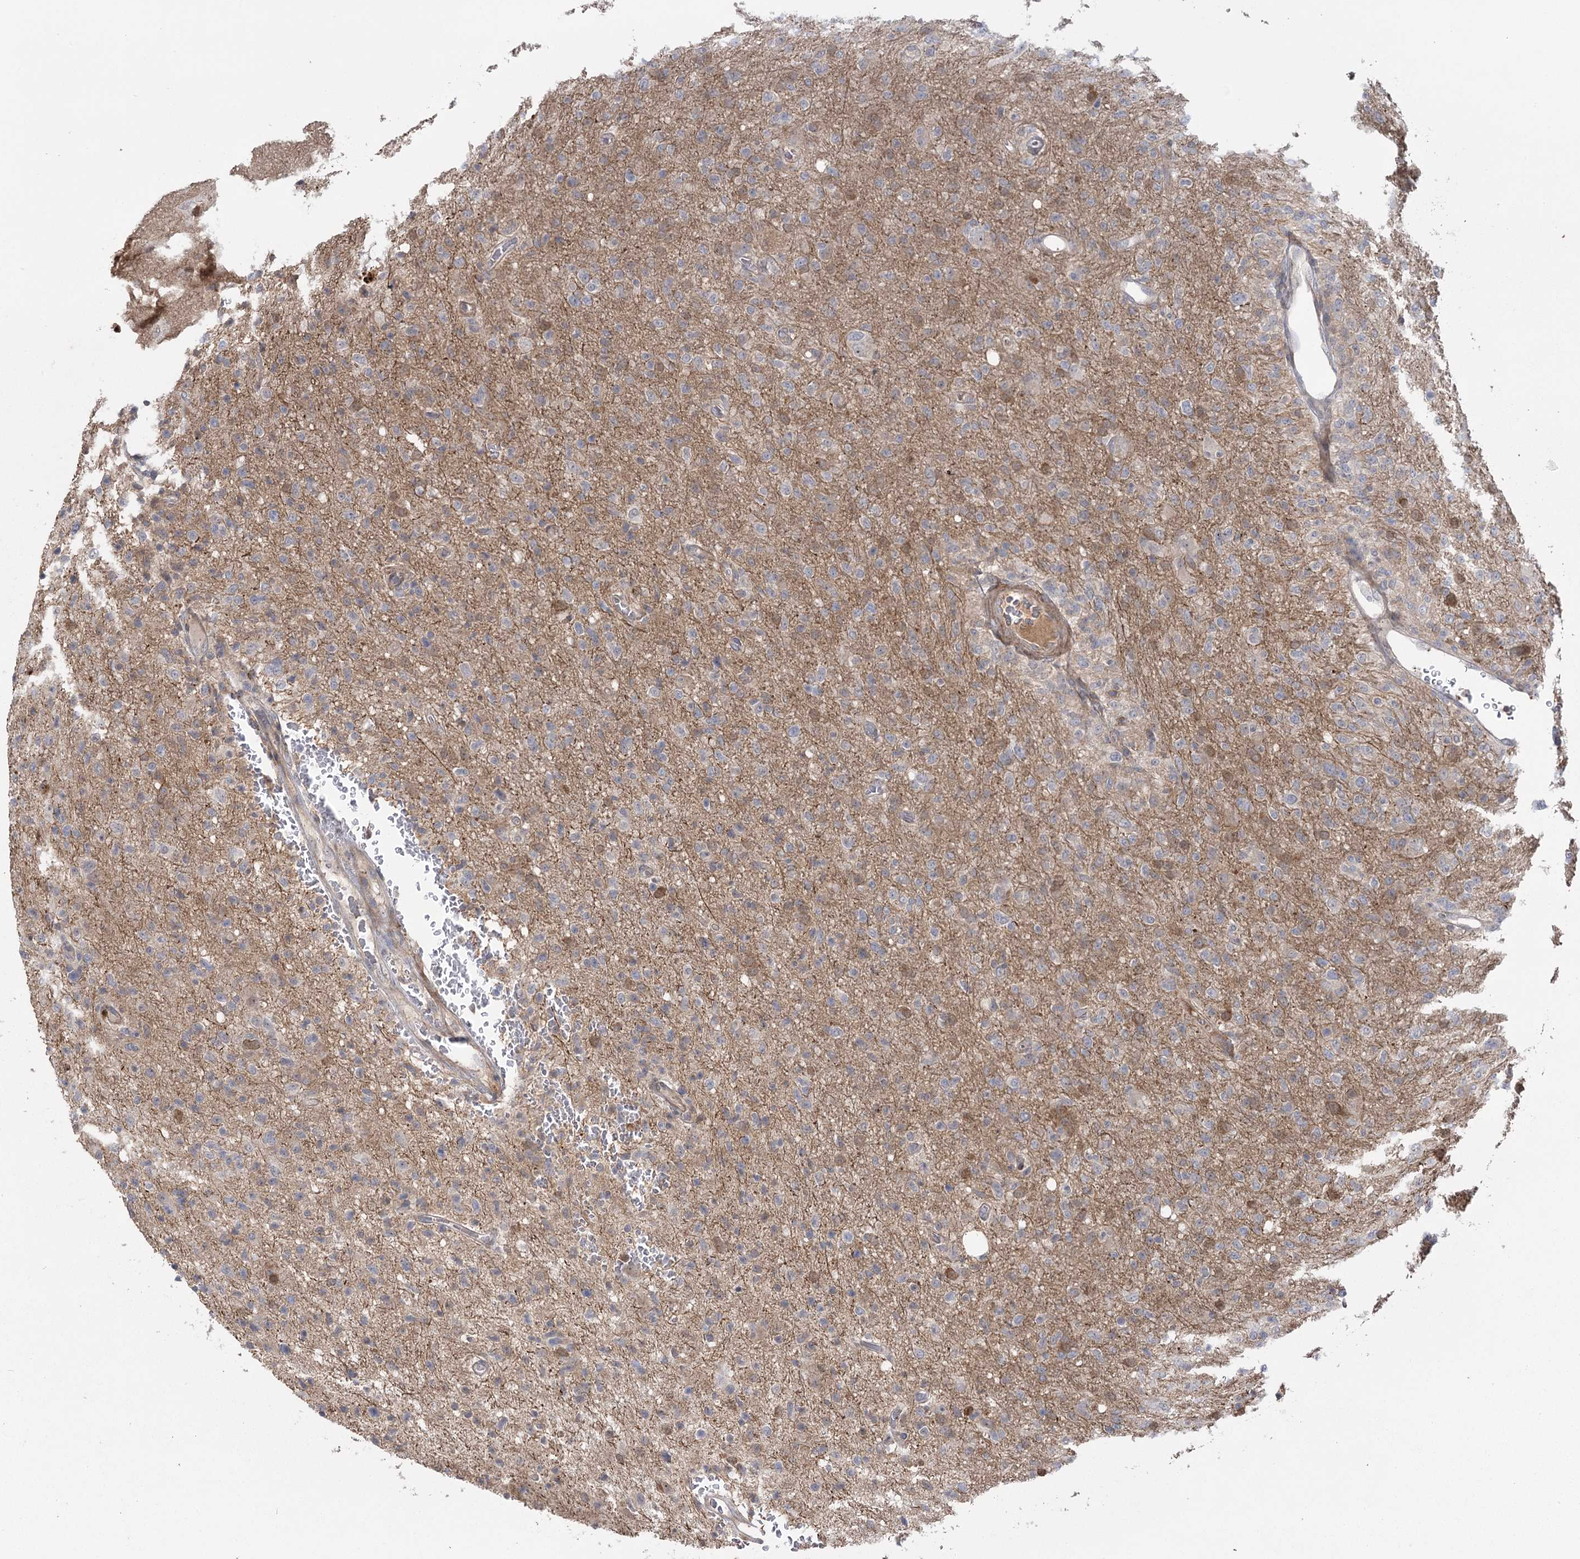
{"staining": {"intensity": "negative", "quantity": "none", "location": "none"}, "tissue": "glioma", "cell_type": "Tumor cells", "image_type": "cancer", "snomed": [{"axis": "morphology", "description": "Glioma, malignant, High grade"}, {"axis": "topography", "description": "Brain"}], "caption": "Tumor cells show no significant positivity in high-grade glioma (malignant).", "gene": "KCNN2", "patient": {"sex": "female", "age": 57}}